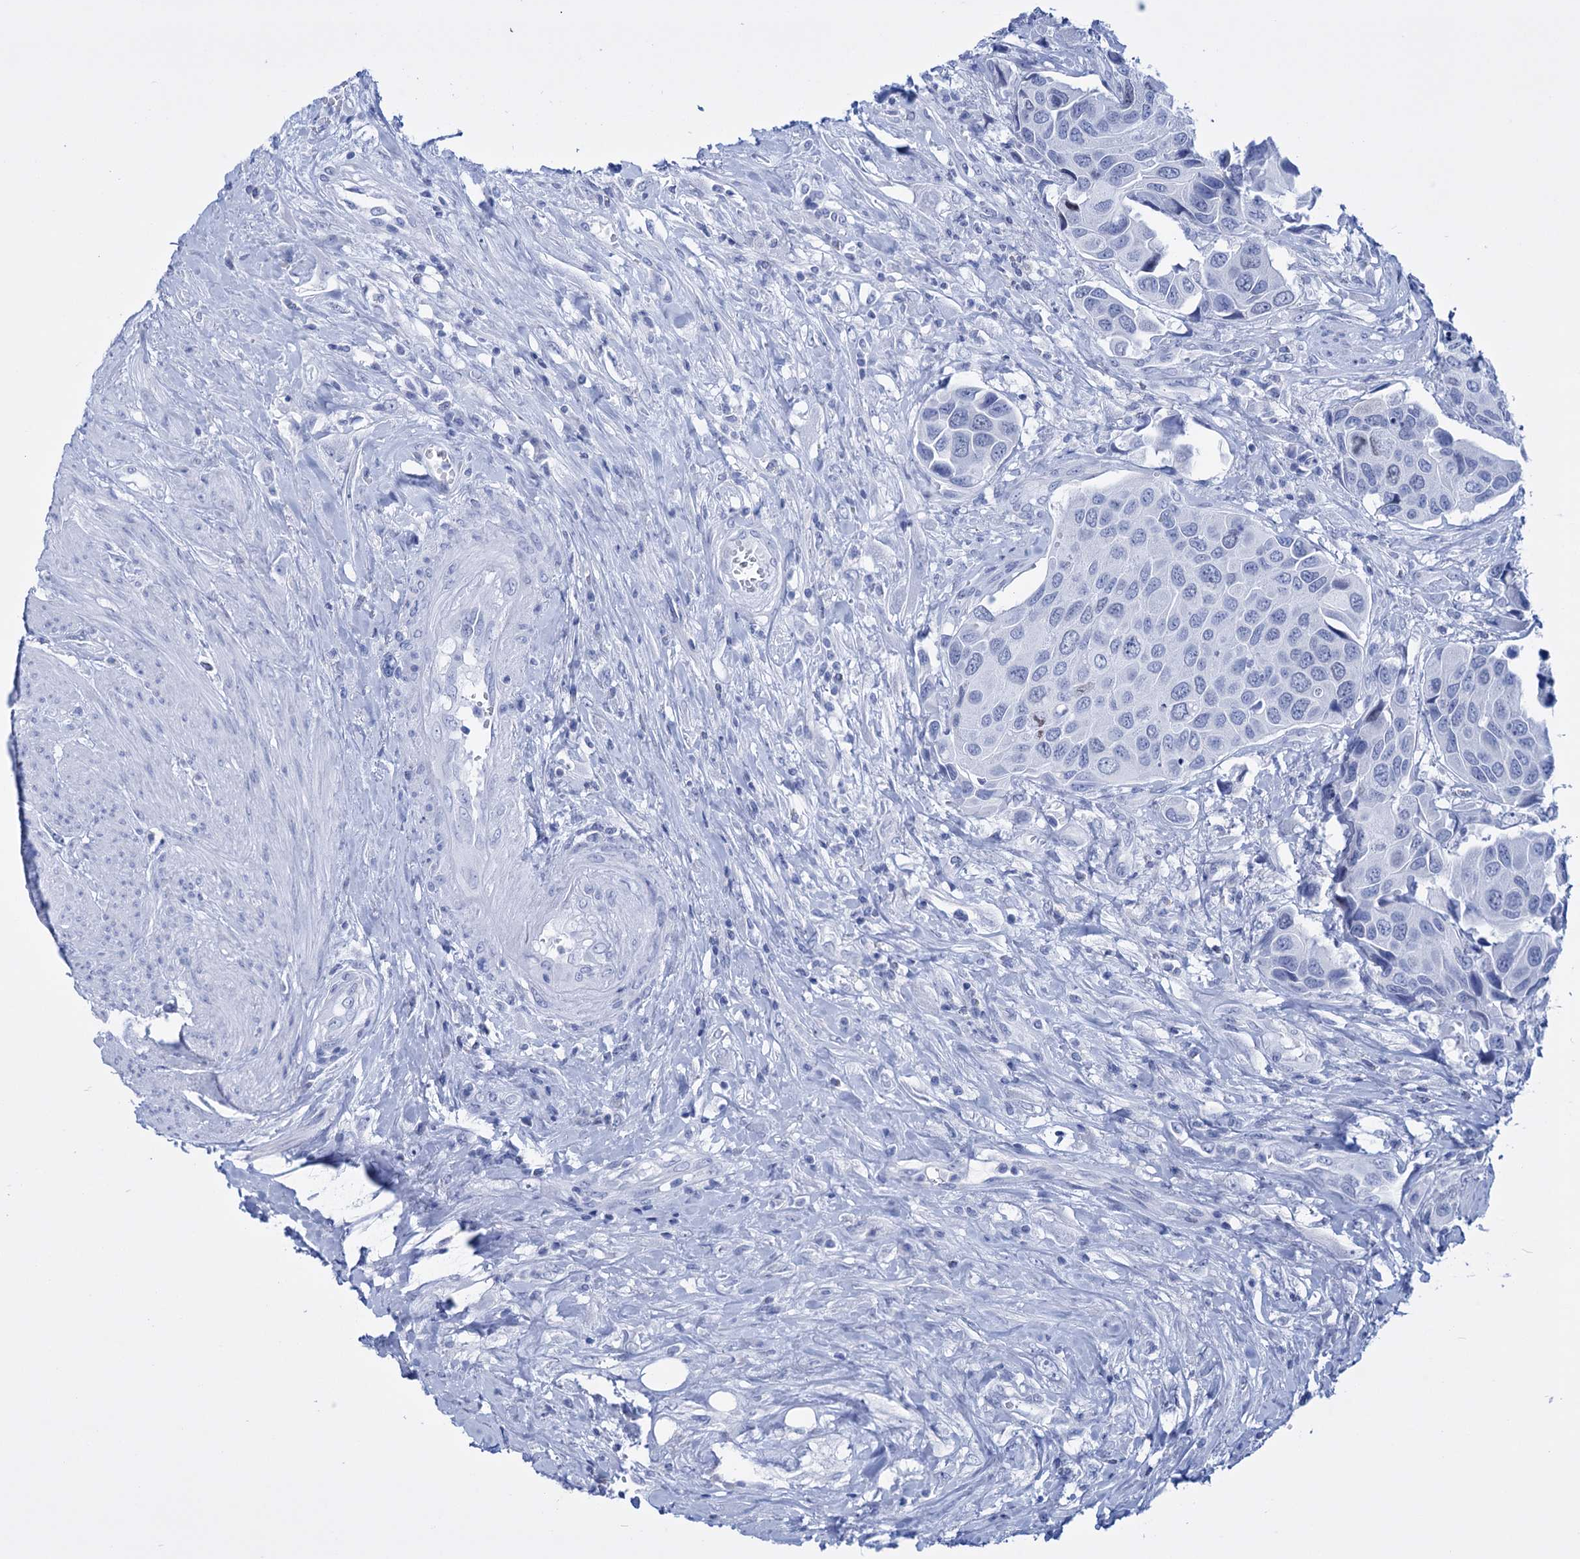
{"staining": {"intensity": "negative", "quantity": "none", "location": "none"}, "tissue": "urothelial cancer", "cell_type": "Tumor cells", "image_type": "cancer", "snomed": [{"axis": "morphology", "description": "Urothelial carcinoma, High grade"}, {"axis": "topography", "description": "Urinary bladder"}], "caption": "High power microscopy histopathology image of an immunohistochemistry micrograph of high-grade urothelial carcinoma, revealing no significant staining in tumor cells.", "gene": "FBXW12", "patient": {"sex": "male", "age": 74}}